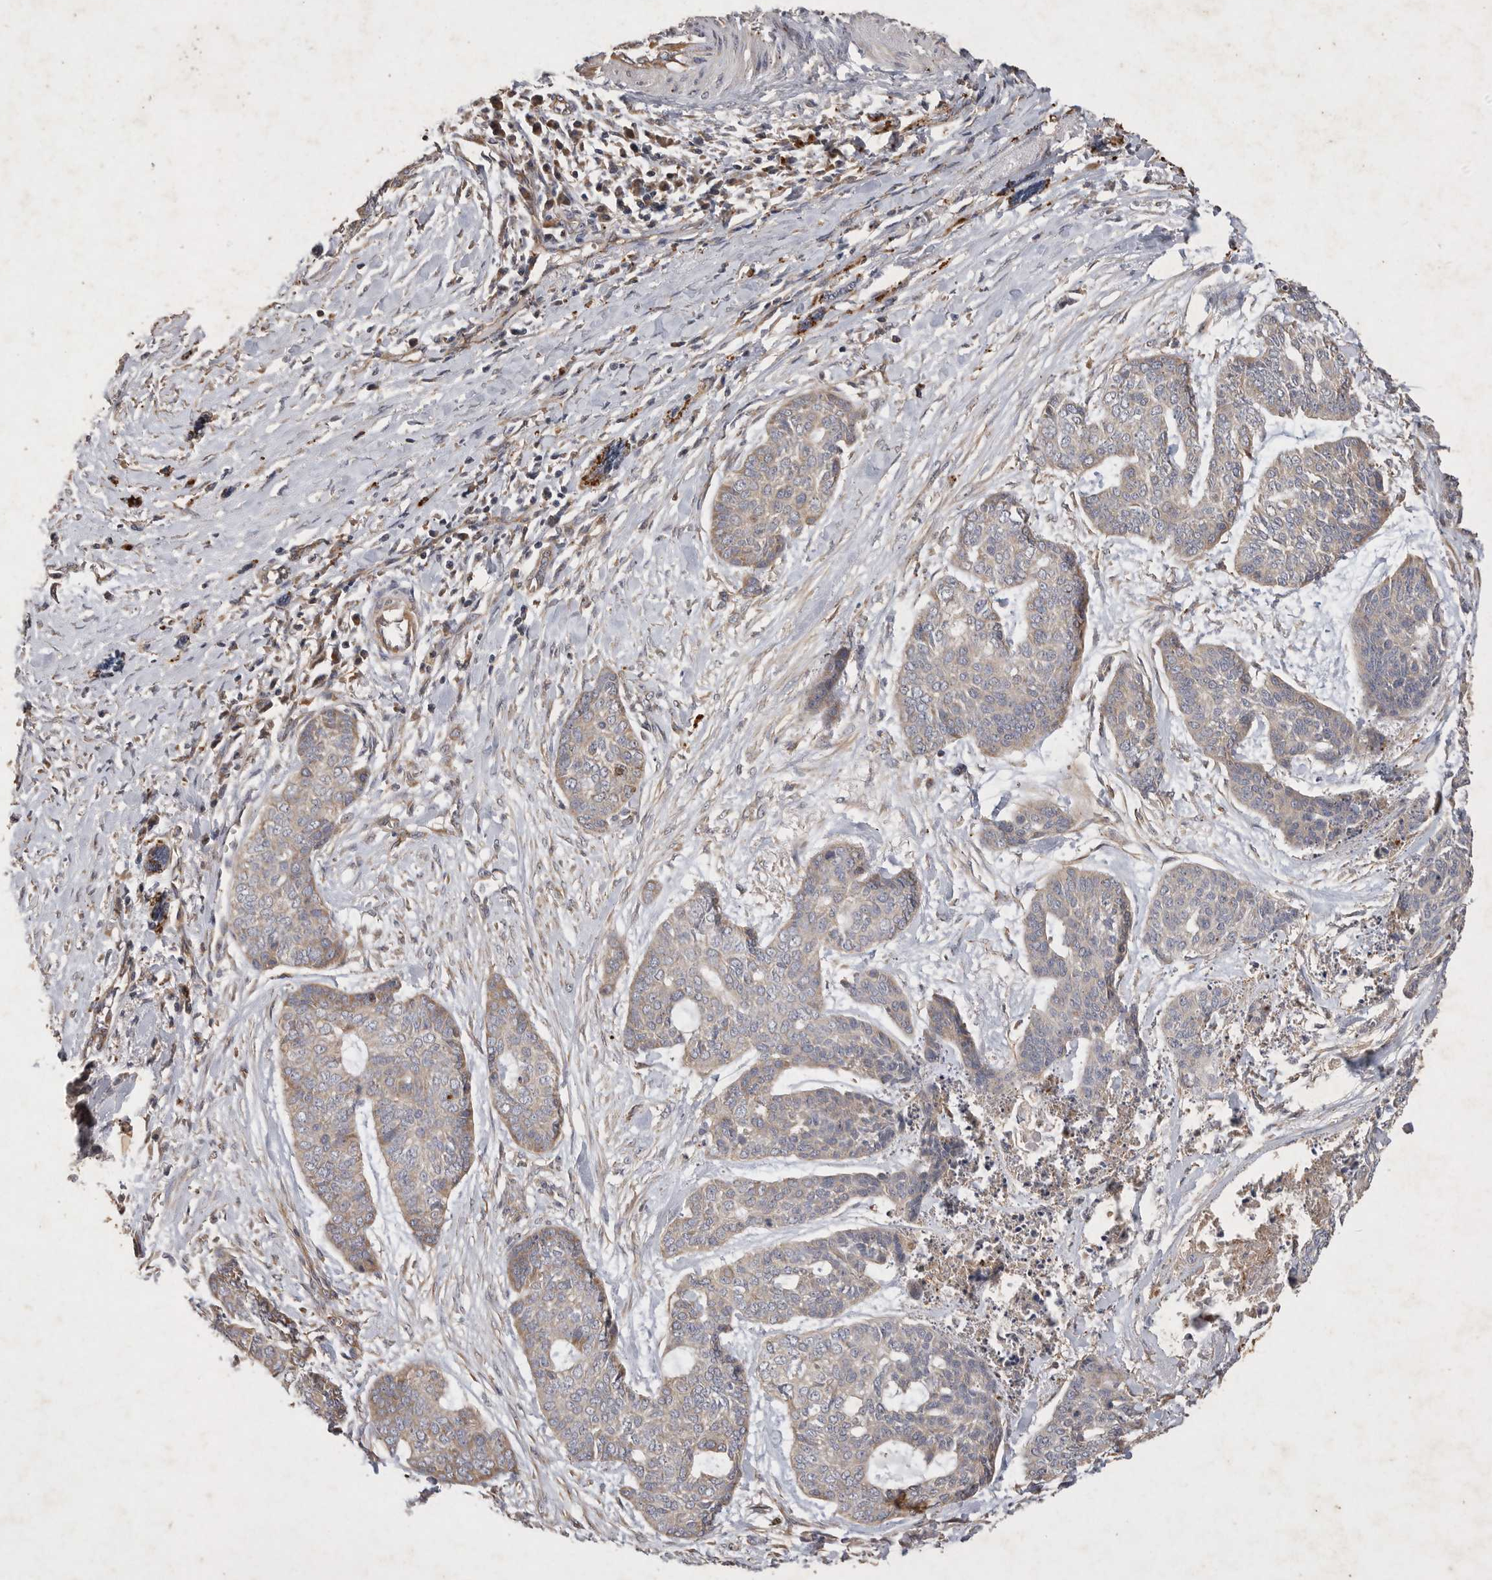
{"staining": {"intensity": "moderate", "quantity": "25%-75%", "location": "cytoplasmic/membranous"}, "tissue": "skin cancer", "cell_type": "Tumor cells", "image_type": "cancer", "snomed": [{"axis": "morphology", "description": "Basal cell carcinoma"}, {"axis": "topography", "description": "Skin"}], "caption": "Immunohistochemistry micrograph of neoplastic tissue: human skin basal cell carcinoma stained using IHC shows medium levels of moderate protein expression localized specifically in the cytoplasmic/membranous of tumor cells, appearing as a cytoplasmic/membranous brown color.", "gene": "MRPL41", "patient": {"sex": "female", "age": 64}}